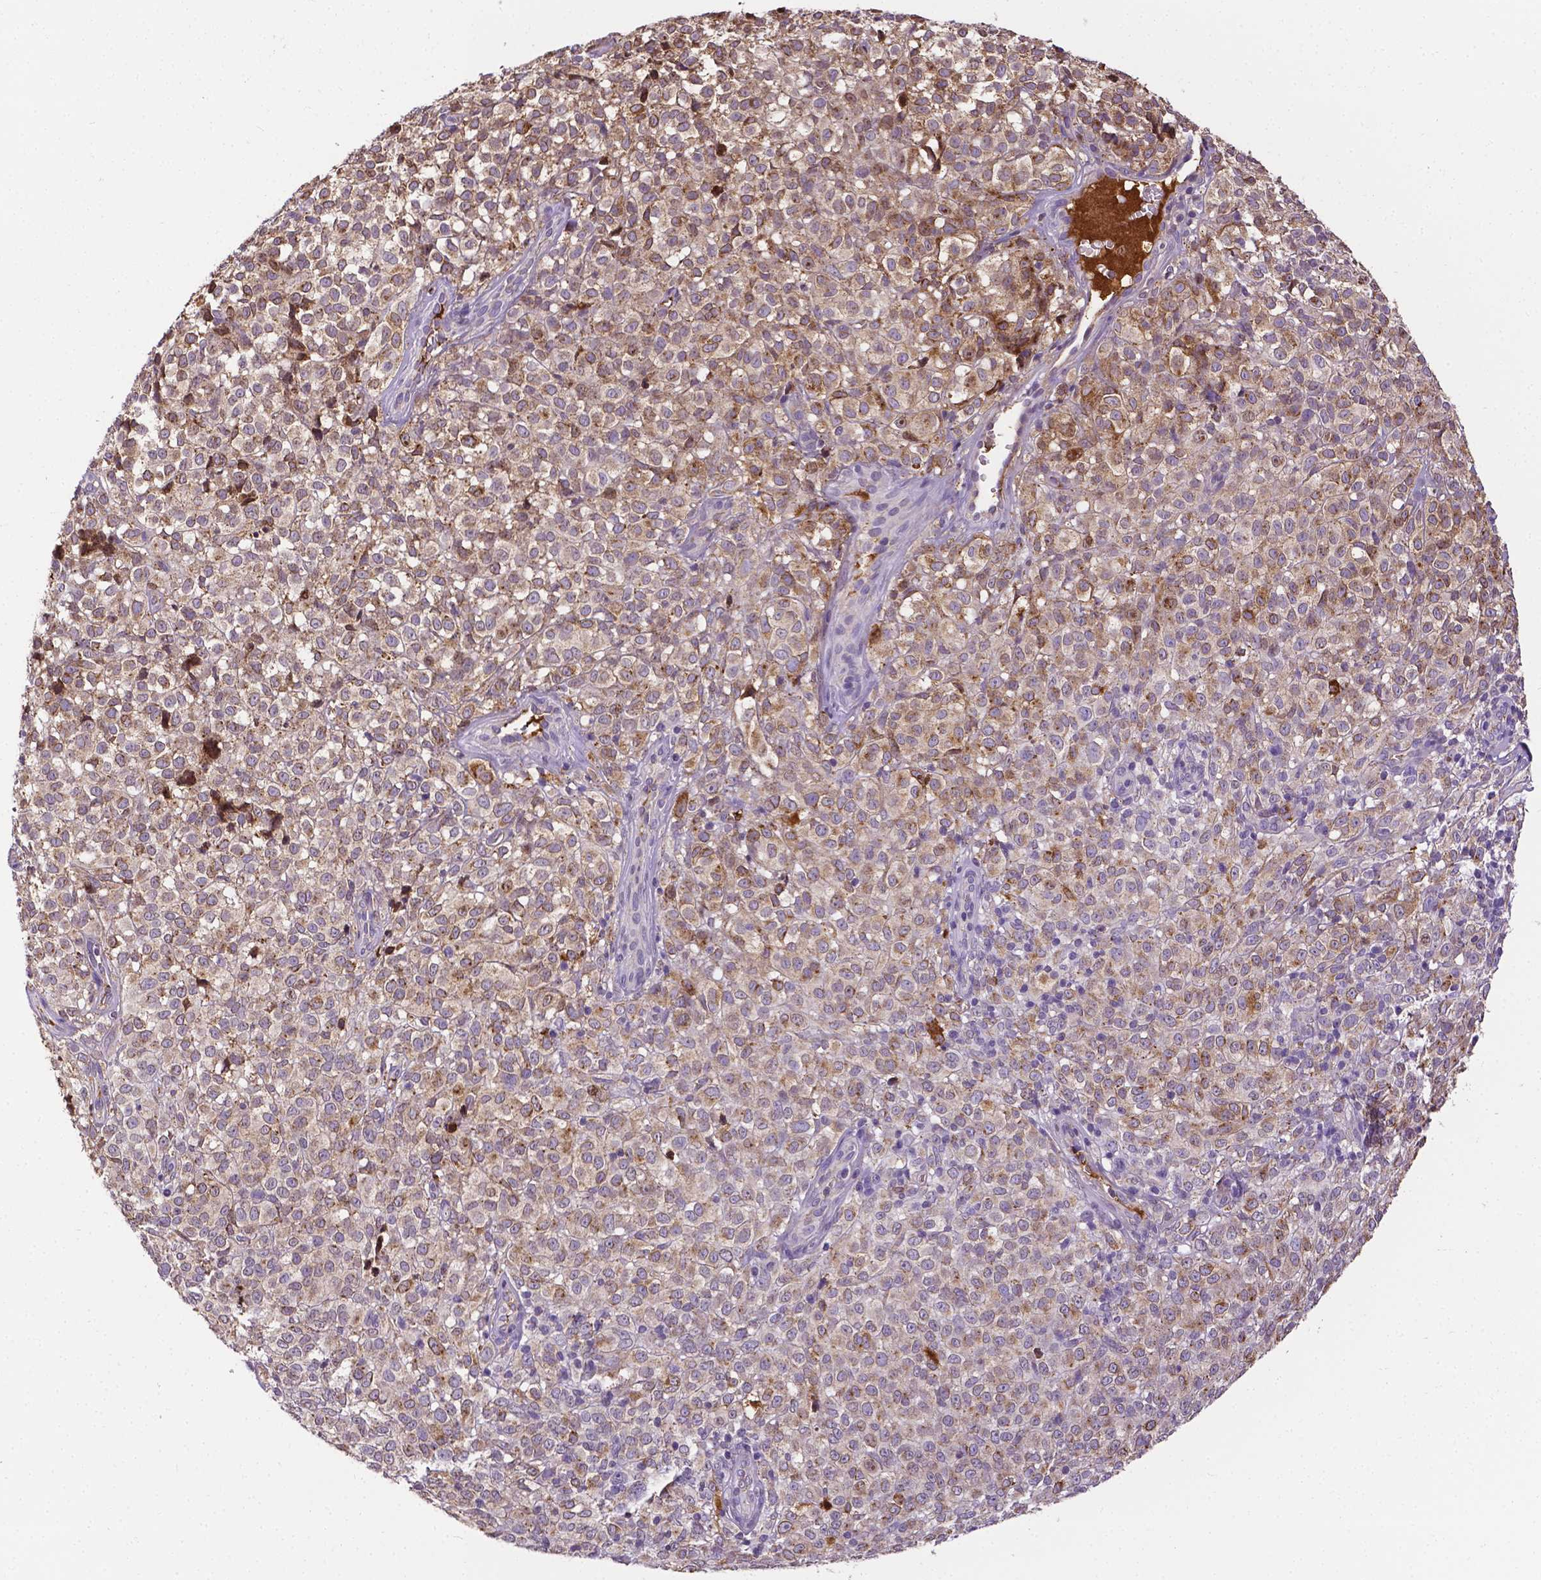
{"staining": {"intensity": "moderate", "quantity": ">75%", "location": "cytoplasmic/membranous"}, "tissue": "melanoma", "cell_type": "Tumor cells", "image_type": "cancer", "snomed": [{"axis": "morphology", "description": "Malignant melanoma, NOS"}, {"axis": "topography", "description": "Skin"}], "caption": "Immunohistochemical staining of human melanoma displays medium levels of moderate cytoplasmic/membranous staining in about >75% of tumor cells. Using DAB (3,3'-diaminobenzidine) (brown) and hematoxylin (blue) stains, captured at high magnification using brightfield microscopy.", "gene": "APOE", "patient": {"sex": "male", "age": 85}}